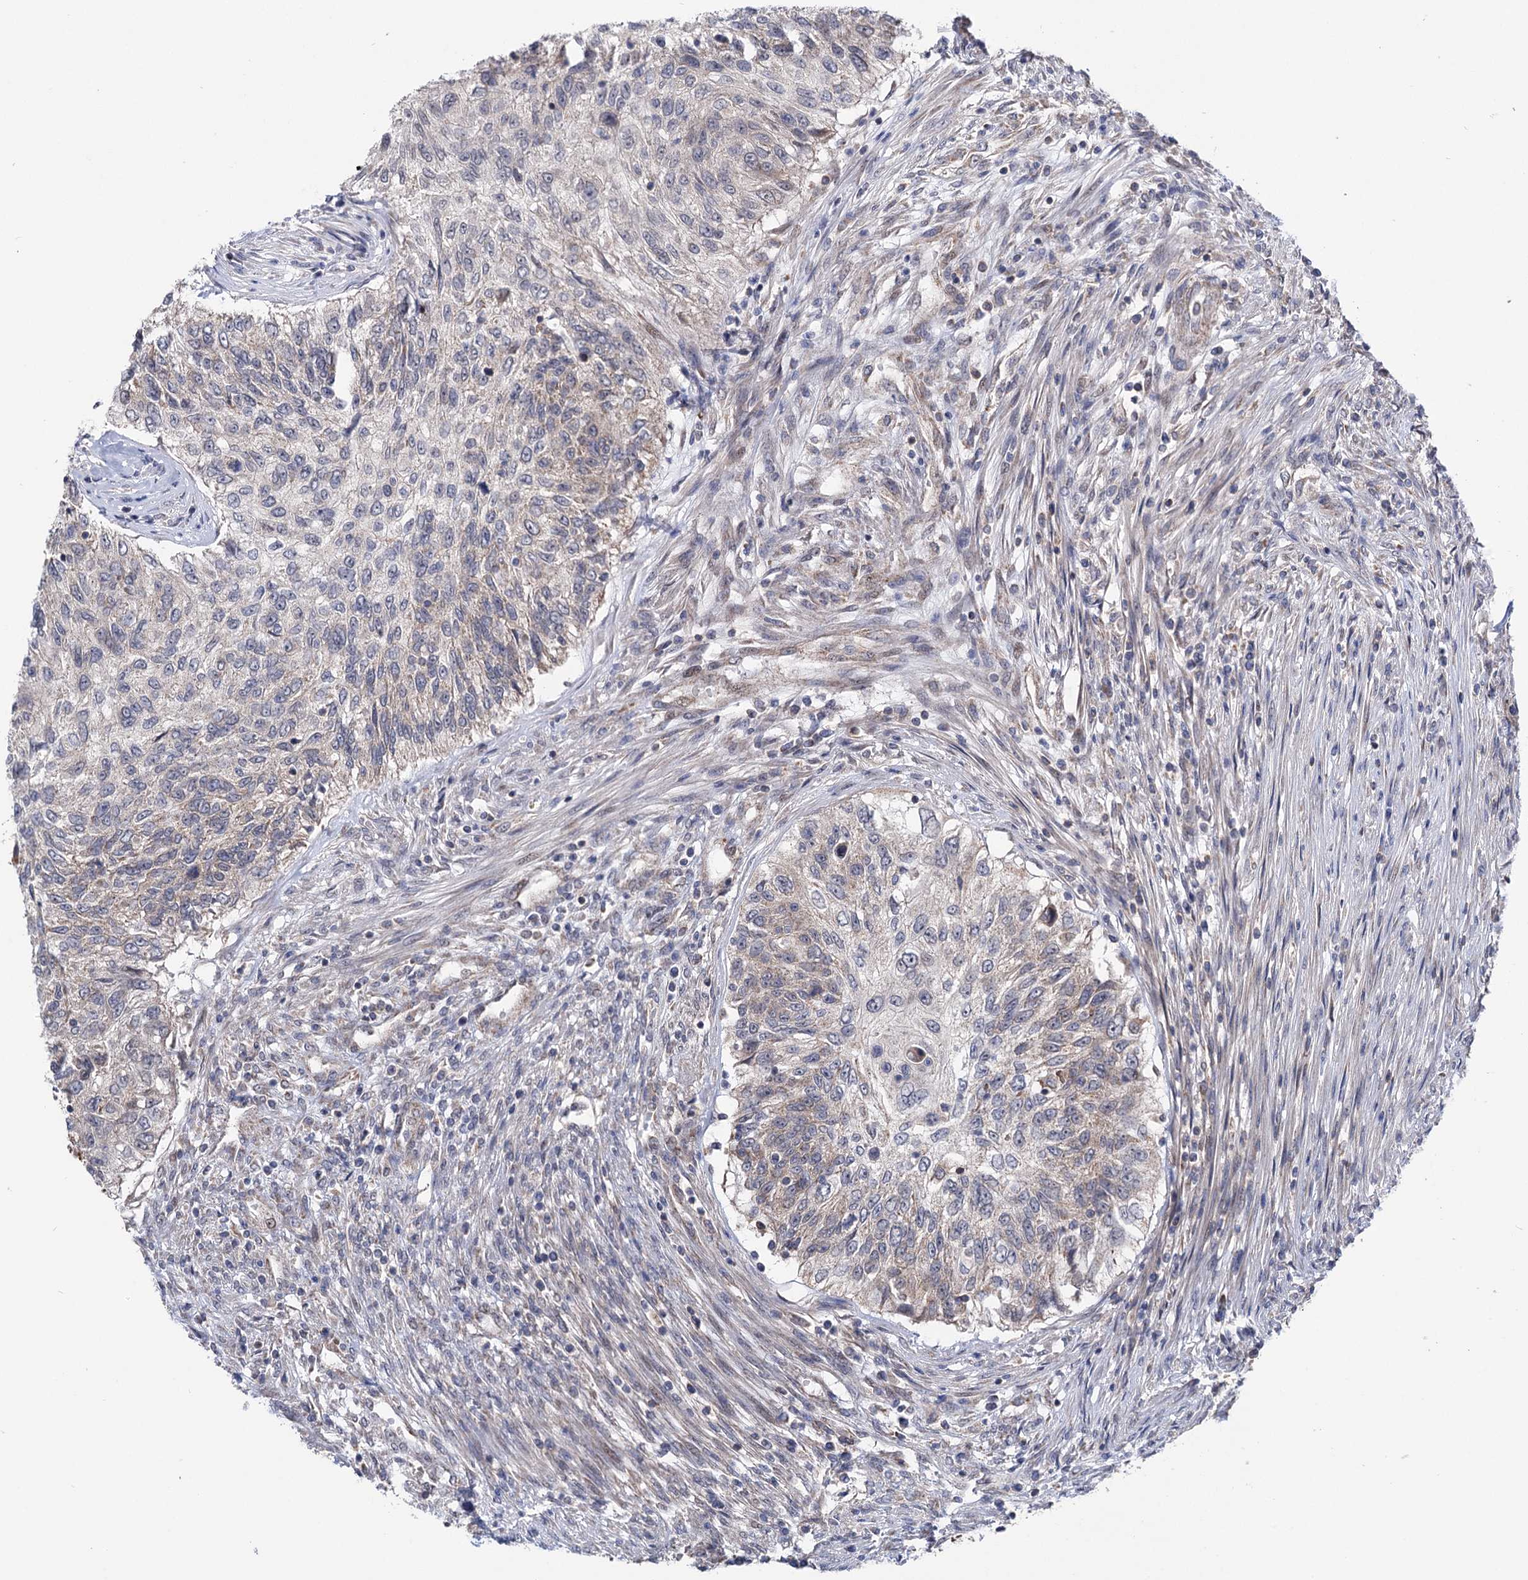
{"staining": {"intensity": "weak", "quantity": "<25%", "location": "cytoplasmic/membranous"}, "tissue": "urothelial cancer", "cell_type": "Tumor cells", "image_type": "cancer", "snomed": [{"axis": "morphology", "description": "Urothelial carcinoma, High grade"}, {"axis": "topography", "description": "Urinary bladder"}], "caption": "Immunohistochemistry (IHC) micrograph of human urothelial carcinoma (high-grade) stained for a protein (brown), which shows no staining in tumor cells. (Brightfield microscopy of DAB immunohistochemistry at high magnification).", "gene": "SUCLA2", "patient": {"sex": "female", "age": 60}}